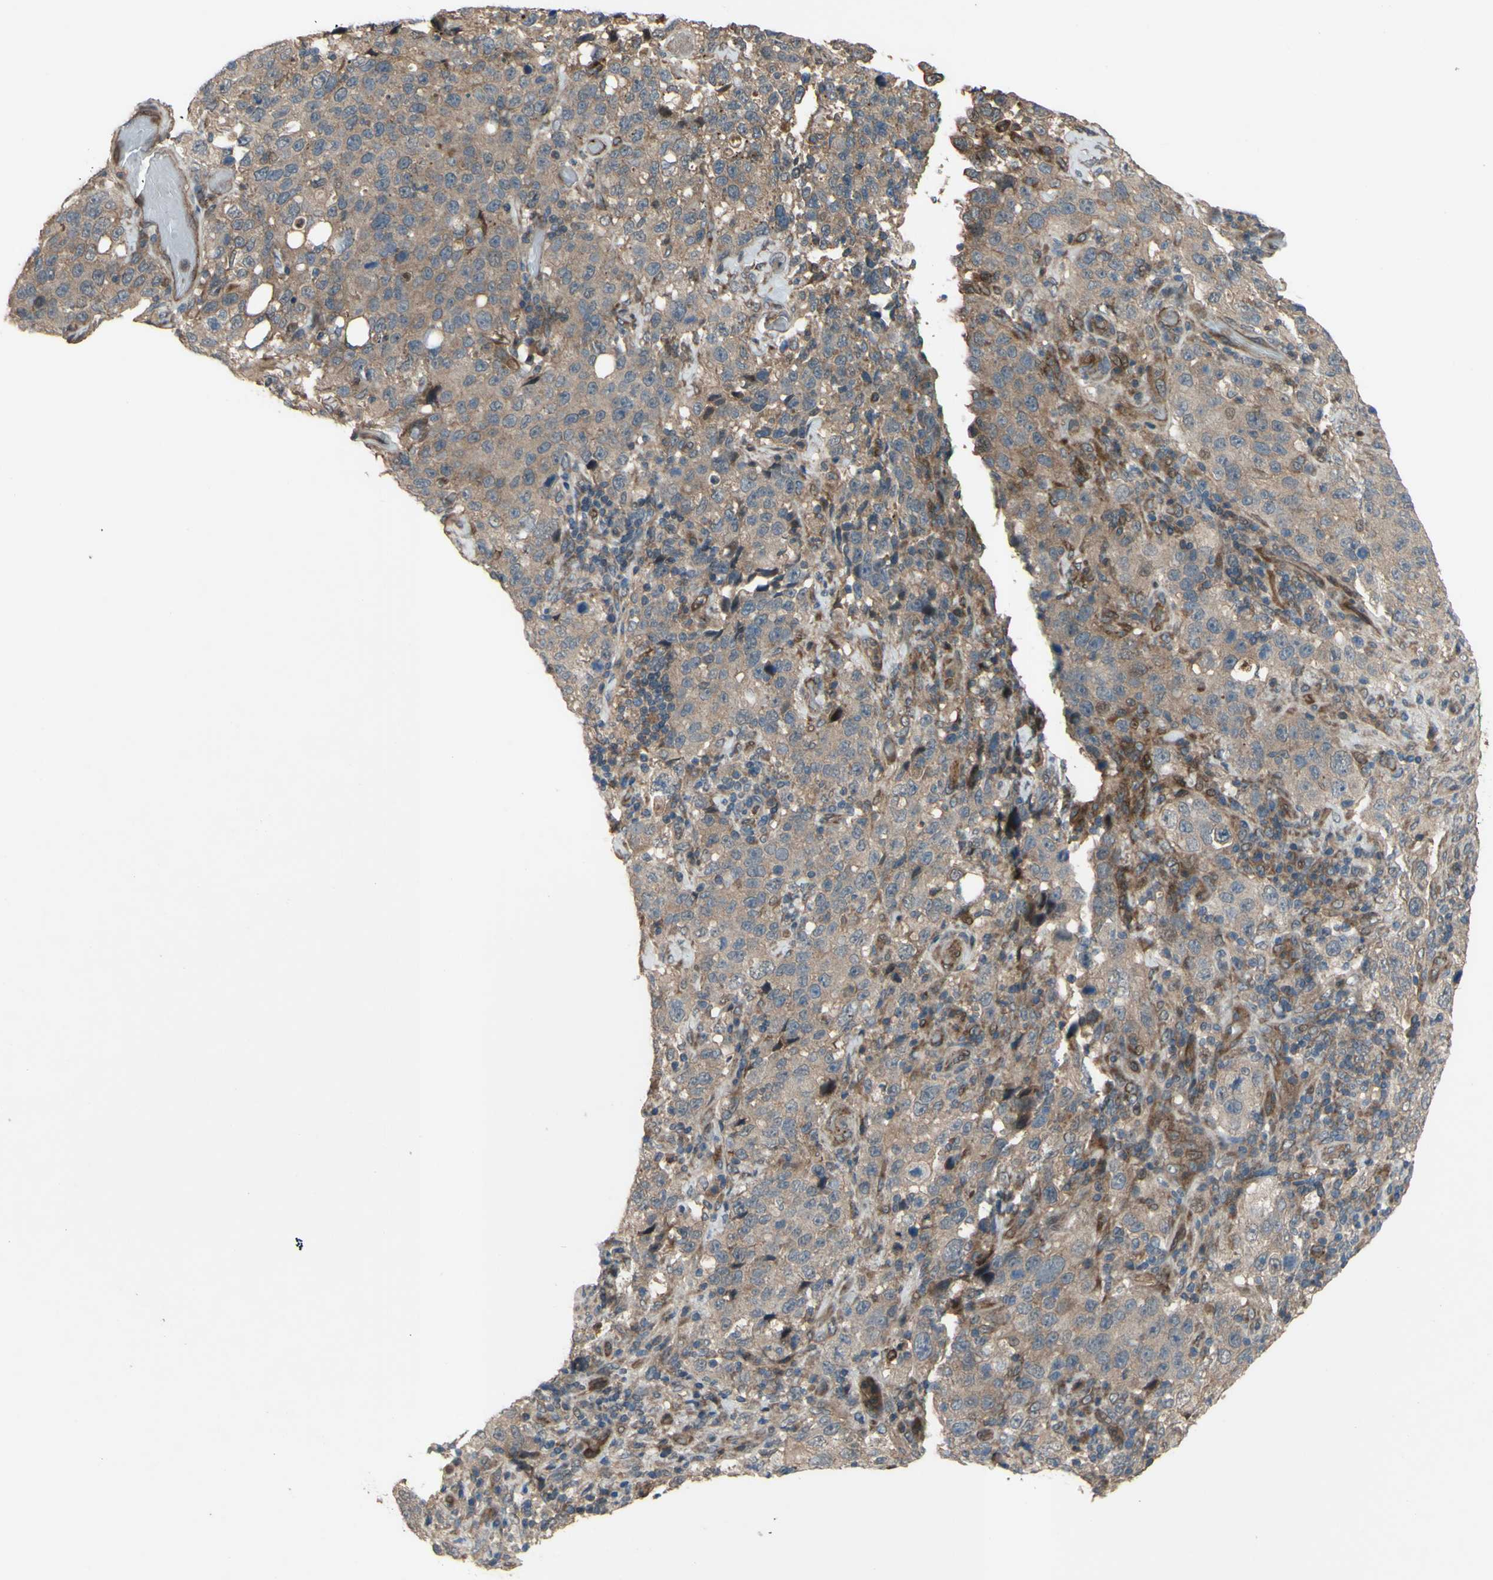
{"staining": {"intensity": "weak", "quantity": ">75%", "location": "cytoplasmic/membranous"}, "tissue": "stomach cancer", "cell_type": "Tumor cells", "image_type": "cancer", "snomed": [{"axis": "morphology", "description": "Normal tissue, NOS"}, {"axis": "morphology", "description": "Adenocarcinoma, NOS"}, {"axis": "topography", "description": "Stomach"}], "caption": "Human stomach adenocarcinoma stained for a protein (brown) reveals weak cytoplasmic/membranous positive expression in about >75% of tumor cells.", "gene": "SHROOM4", "patient": {"sex": "male", "age": 48}}